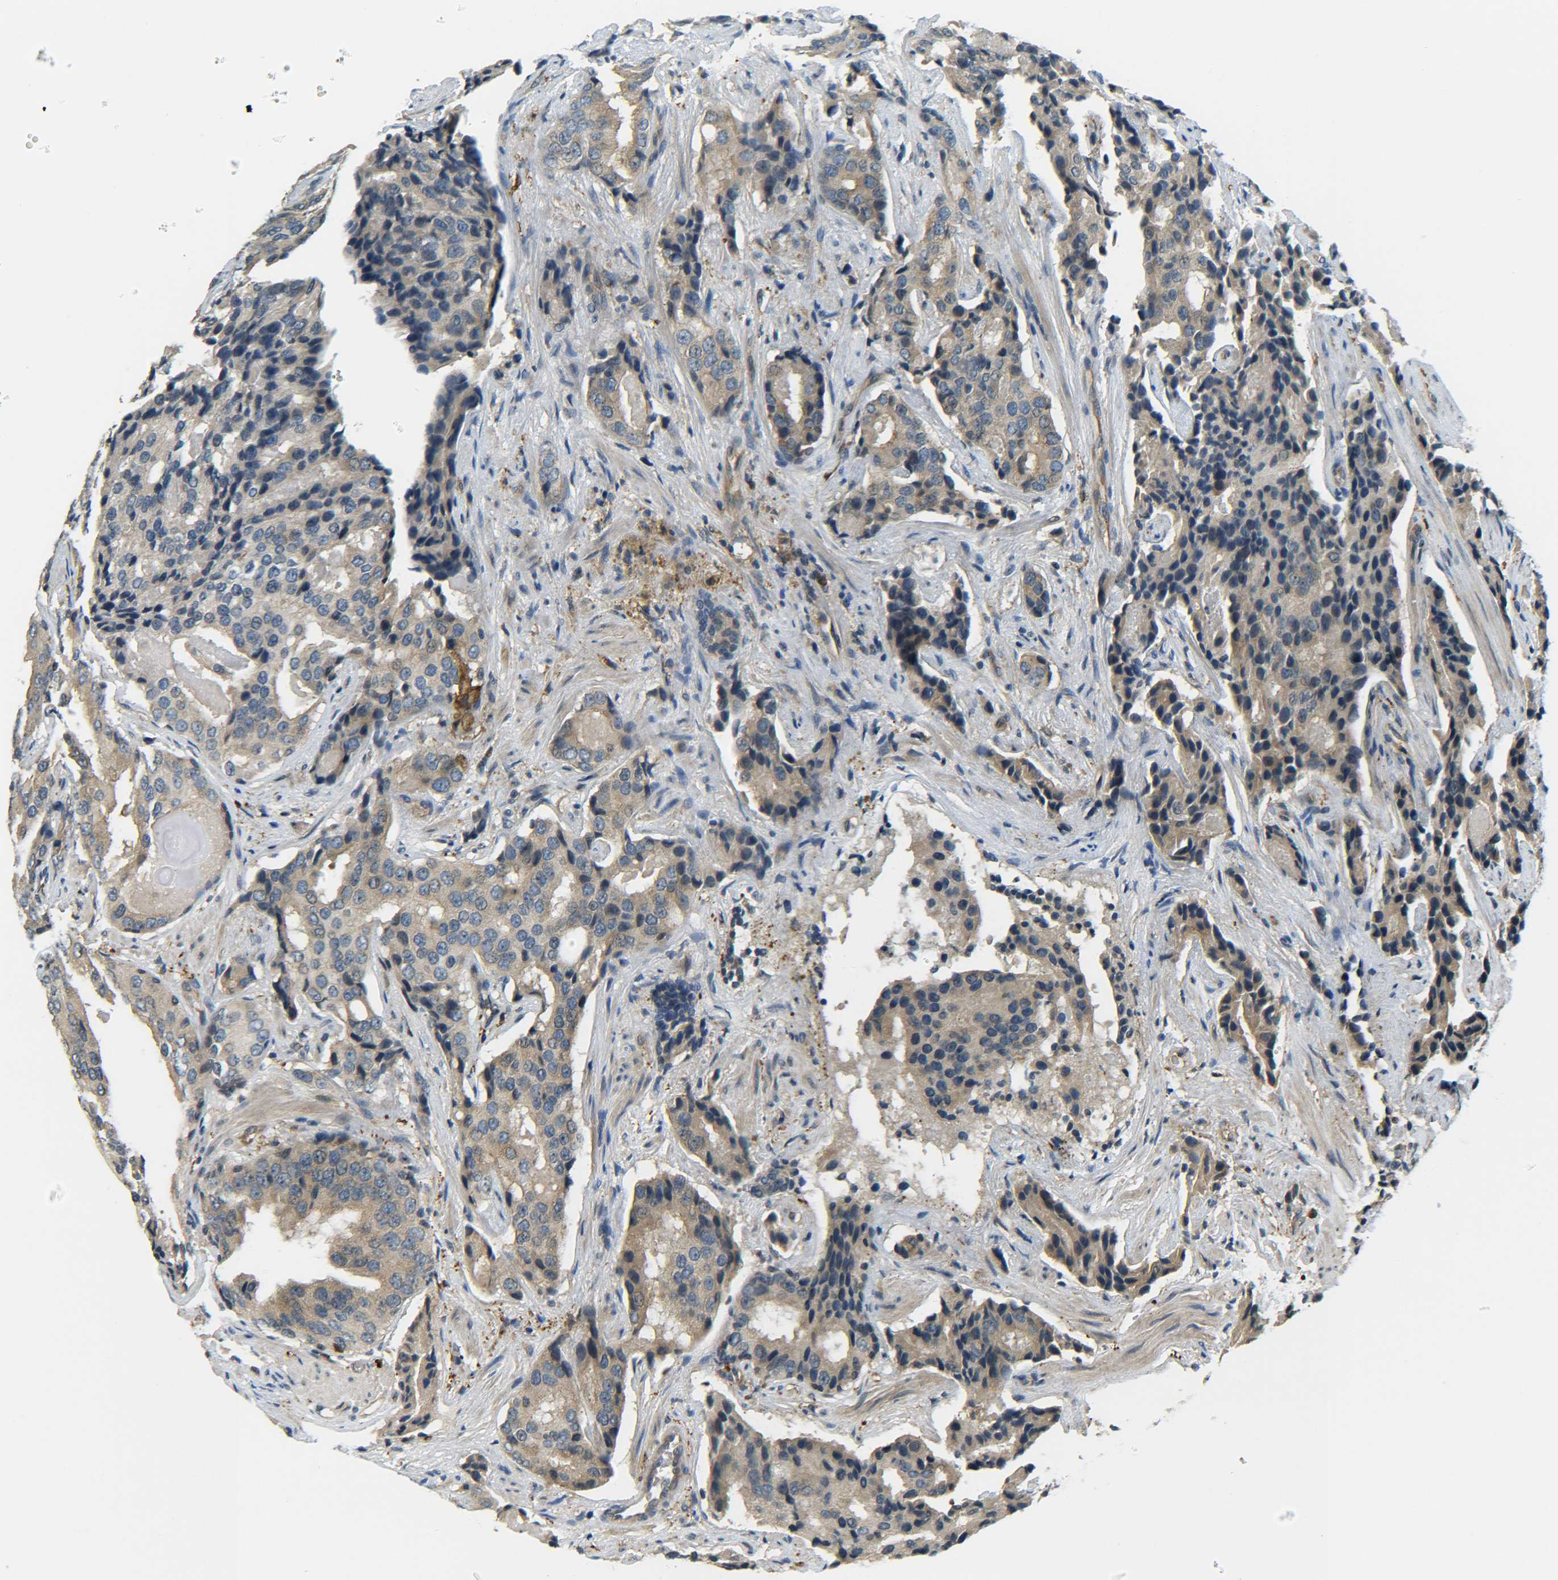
{"staining": {"intensity": "moderate", "quantity": ">75%", "location": "cytoplasmic/membranous"}, "tissue": "prostate cancer", "cell_type": "Tumor cells", "image_type": "cancer", "snomed": [{"axis": "morphology", "description": "Adenocarcinoma, High grade"}, {"axis": "topography", "description": "Prostate"}], "caption": "An IHC micrograph of neoplastic tissue is shown. Protein staining in brown labels moderate cytoplasmic/membranous positivity in prostate cancer within tumor cells.", "gene": "DAB2", "patient": {"sex": "male", "age": 58}}